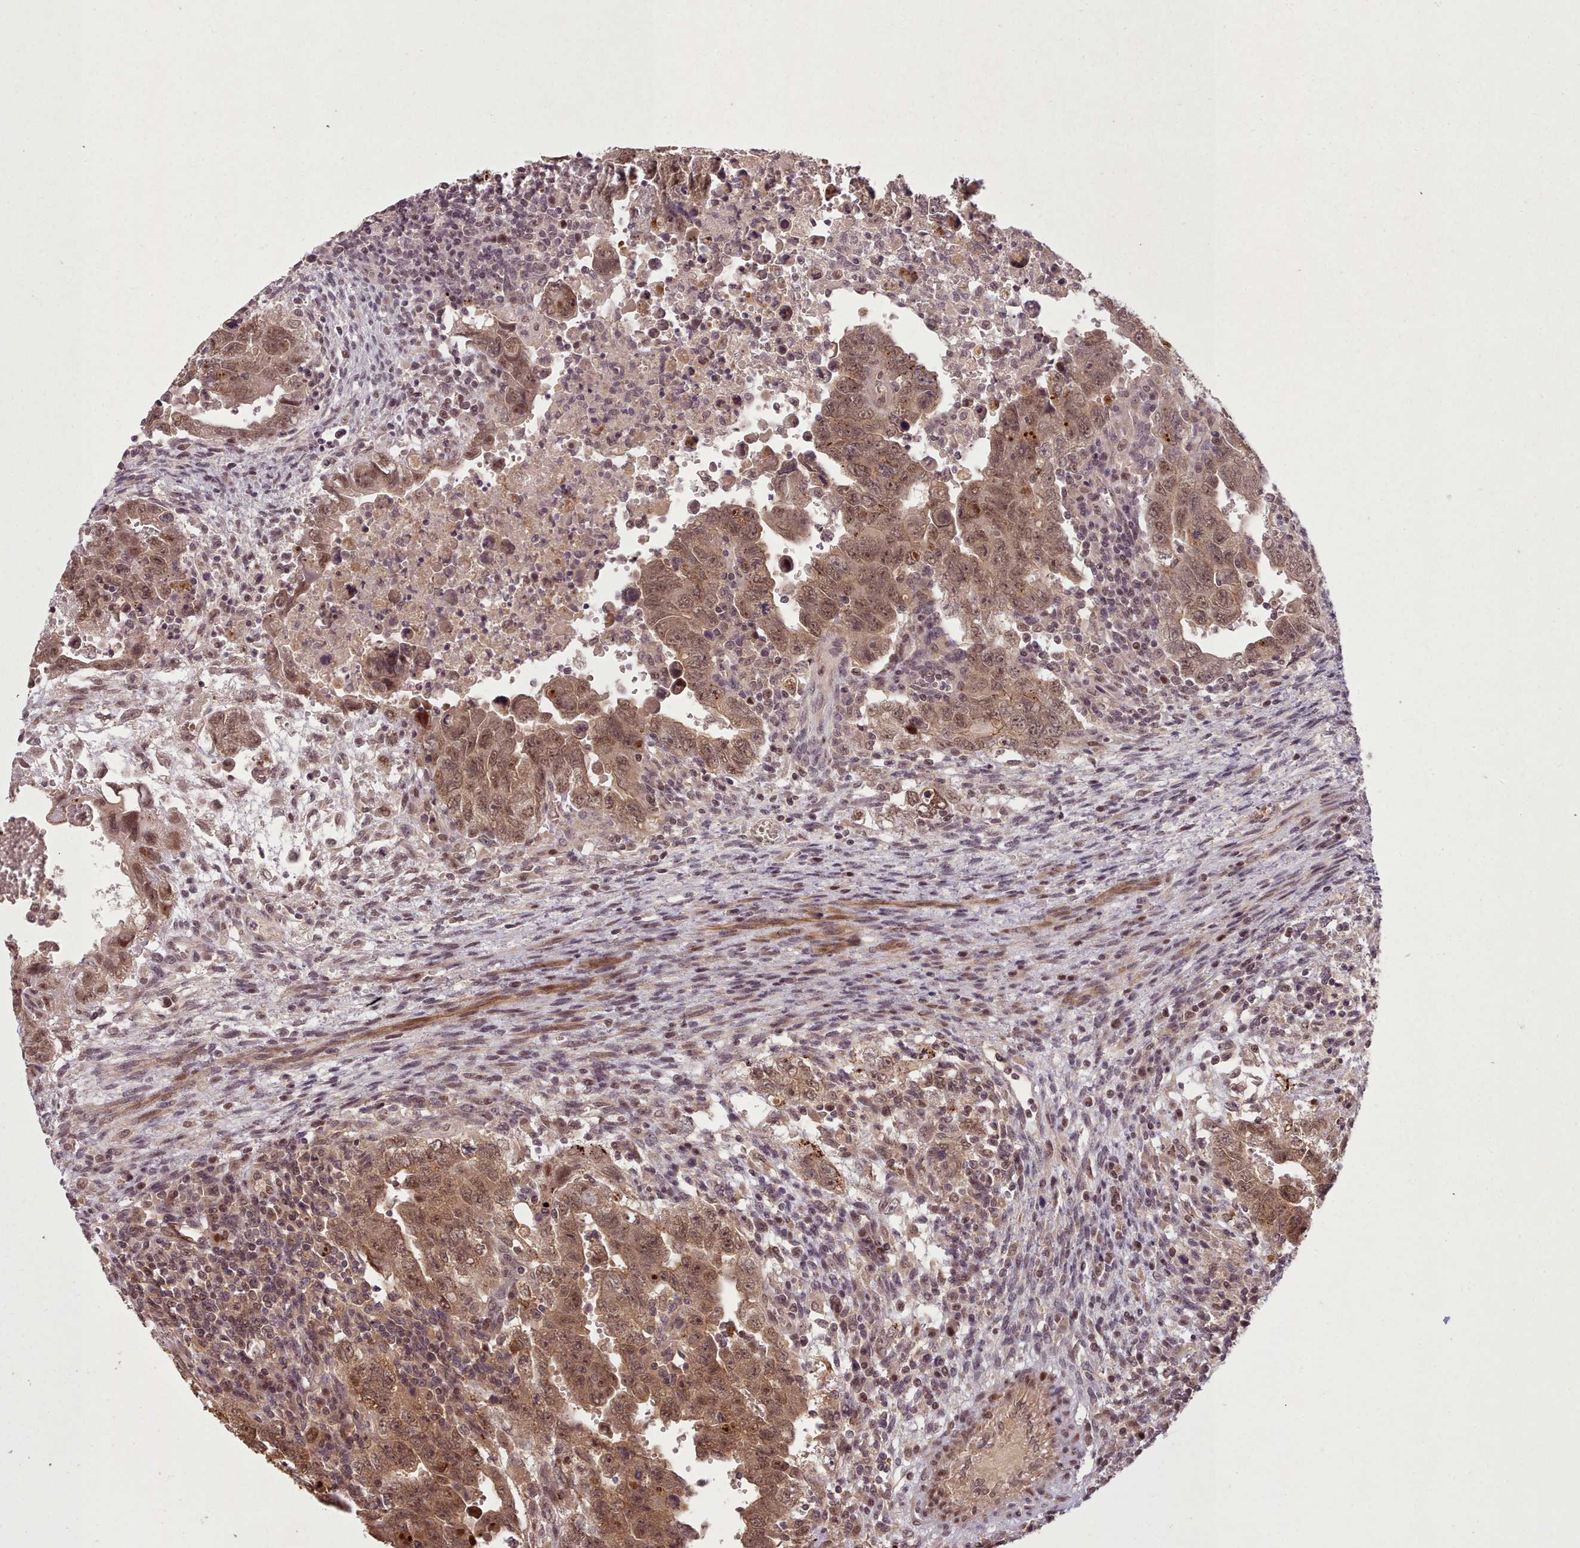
{"staining": {"intensity": "moderate", "quantity": ">75%", "location": "cytoplasmic/membranous,nuclear"}, "tissue": "testis cancer", "cell_type": "Tumor cells", "image_type": "cancer", "snomed": [{"axis": "morphology", "description": "Carcinoma, Embryonal, NOS"}, {"axis": "topography", "description": "Testis"}], "caption": "Moderate cytoplasmic/membranous and nuclear positivity is seen in about >75% of tumor cells in testis cancer (embryonal carcinoma). (IHC, brightfield microscopy, high magnification).", "gene": "CDC6", "patient": {"sex": "male", "age": 28}}